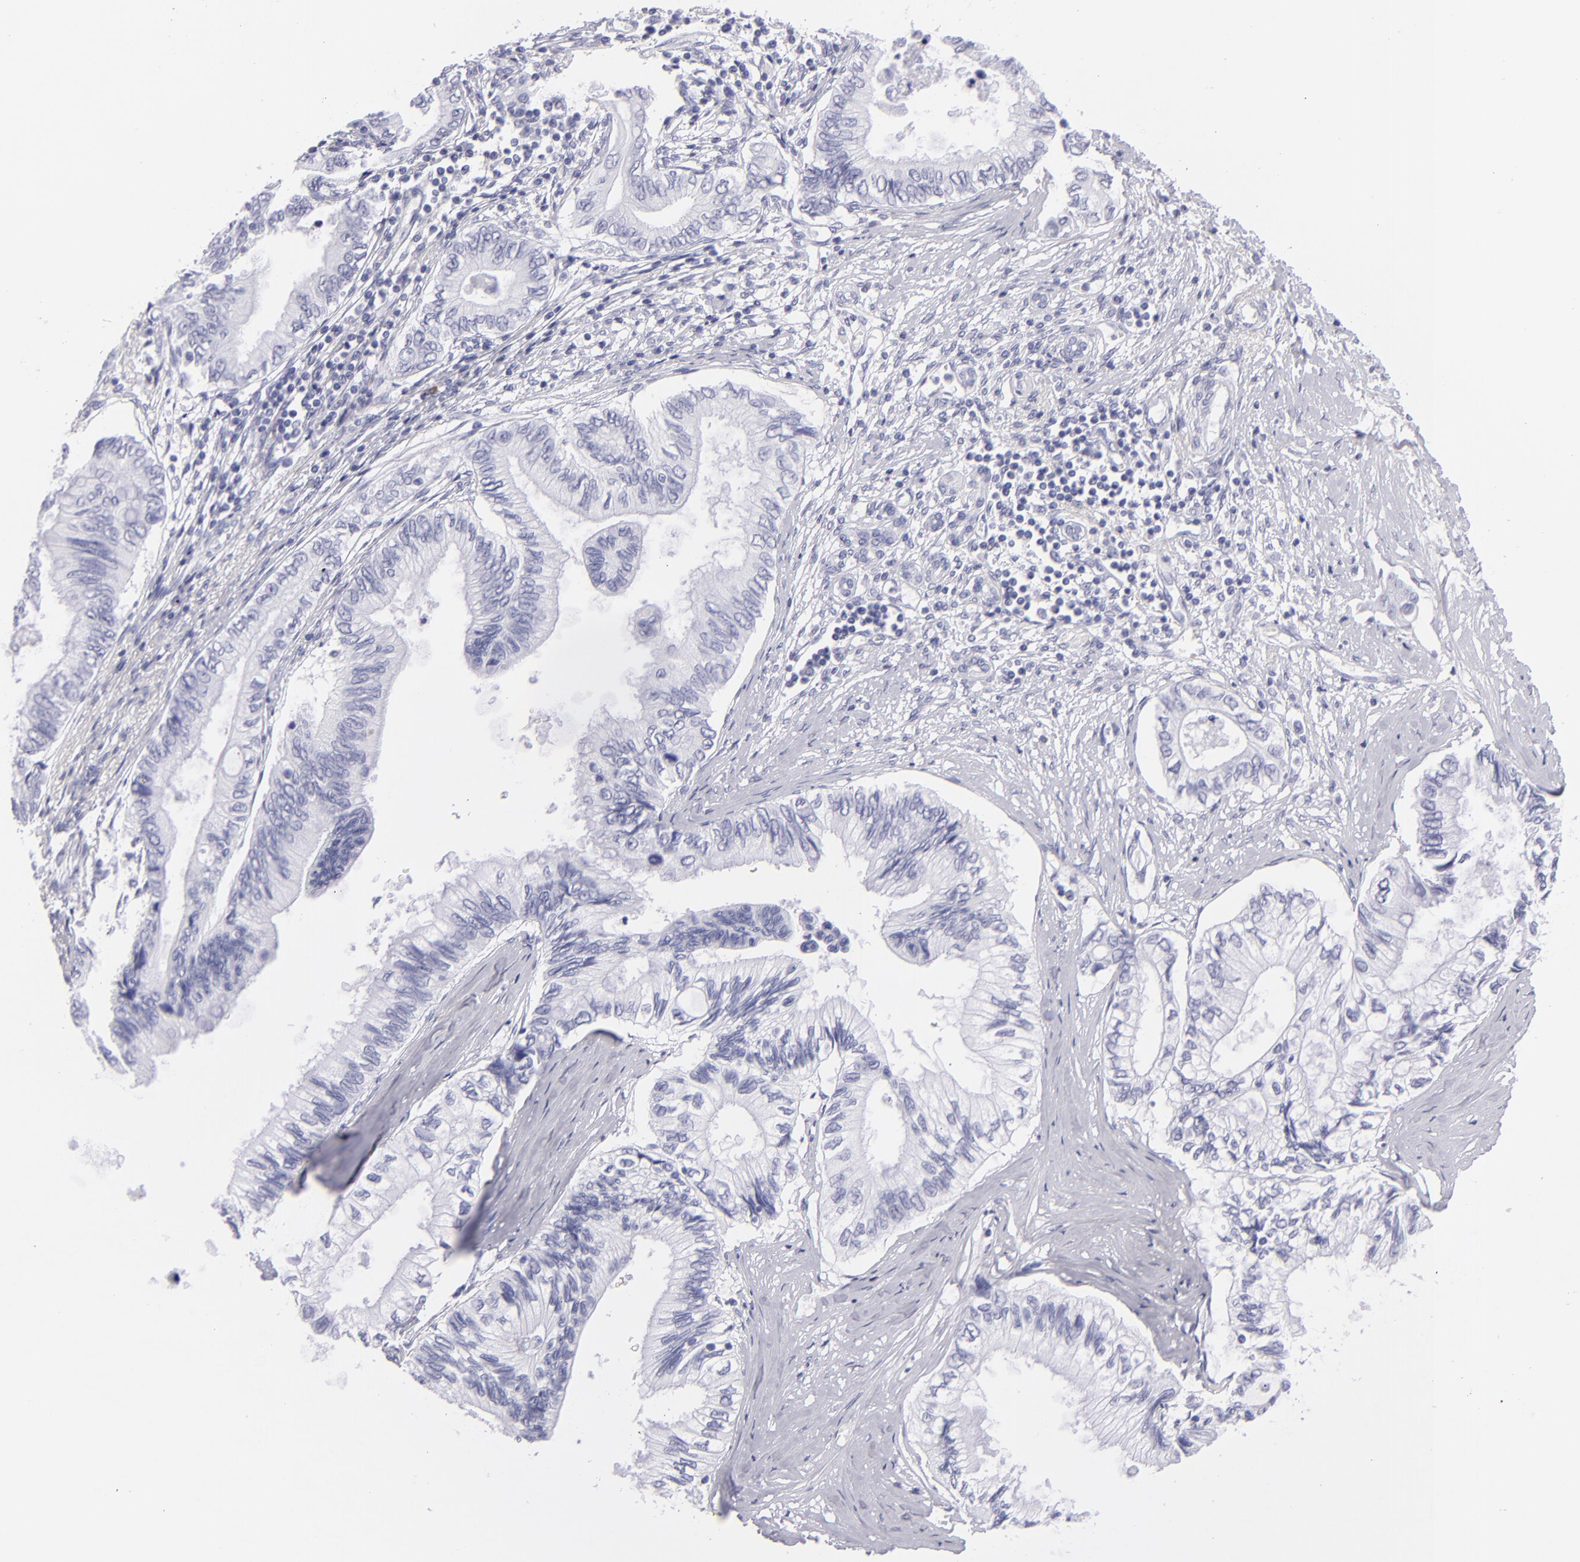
{"staining": {"intensity": "negative", "quantity": "none", "location": "none"}, "tissue": "pancreatic cancer", "cell_type": "Tumor cells", "image_type": "cancer", "snomed": [{"axis": "morphology", "description": "Adenocarcinoma, NOS"}, {"axis": "topography", "description": "Pancreas"}], "caption": "Pancreatic cancer (adenocarcinoma) stained for a protein using immunohistochemistry demonstrates no positivity tumor cells.", "gene": "PVALB", "patient": {"sex": "female", "age": 66}}